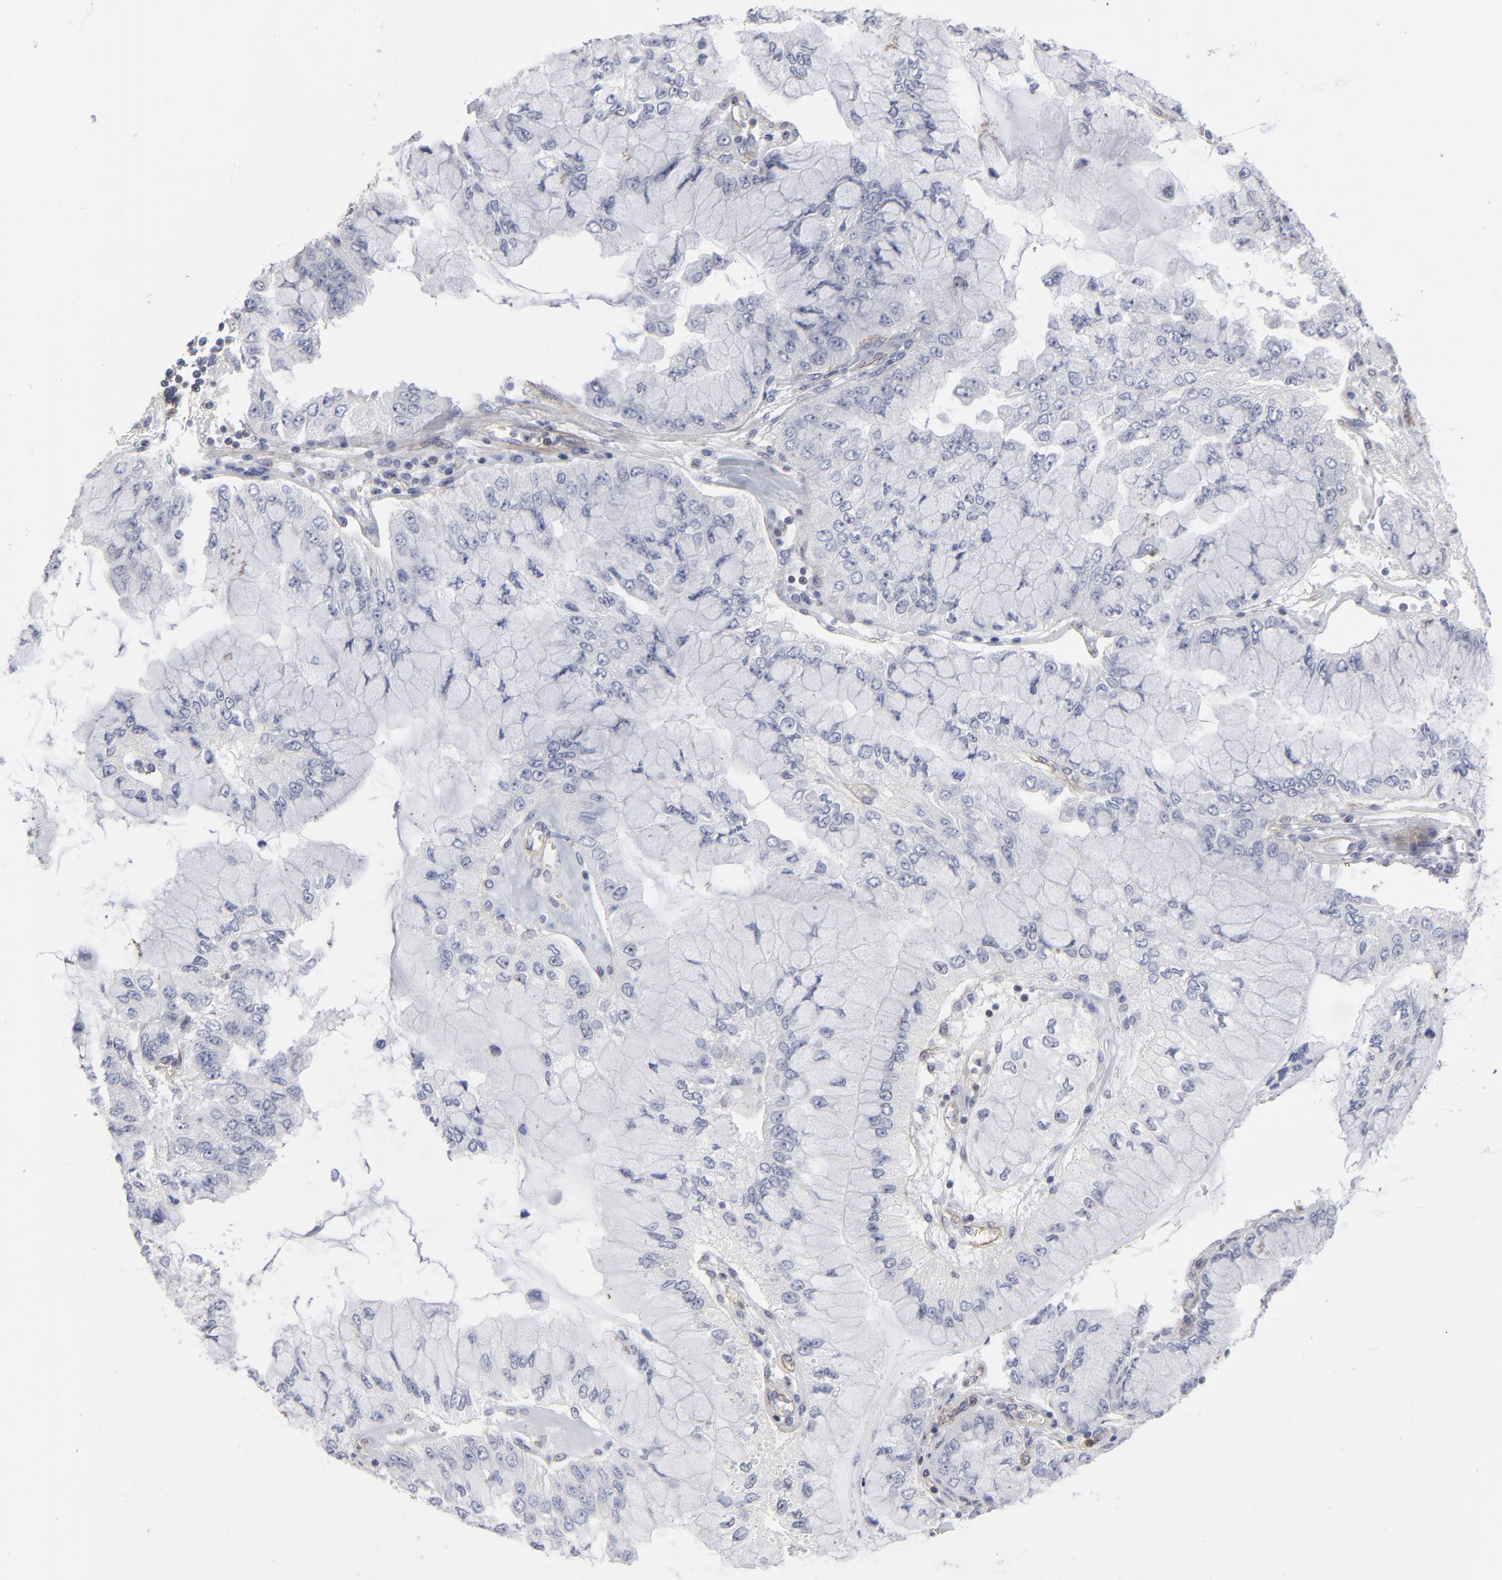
{"staining": {"intensity": "negative", "quantity": "none", "location": "none"}, "tissue": "liver cancer", "cell_type": "Tumor cells", "image_type": "cancer", "snomed": [{"axis": "morphology", "description": "Cholangiocarcinoma"}, {"axis": "topography", "description": "Liver"}], "caption": "There is no significant expression in tumor cells of liver cancer (cholangiocarcinoma).", "gene": "PXN", "patient": {"sex": "female", "age": 79}}